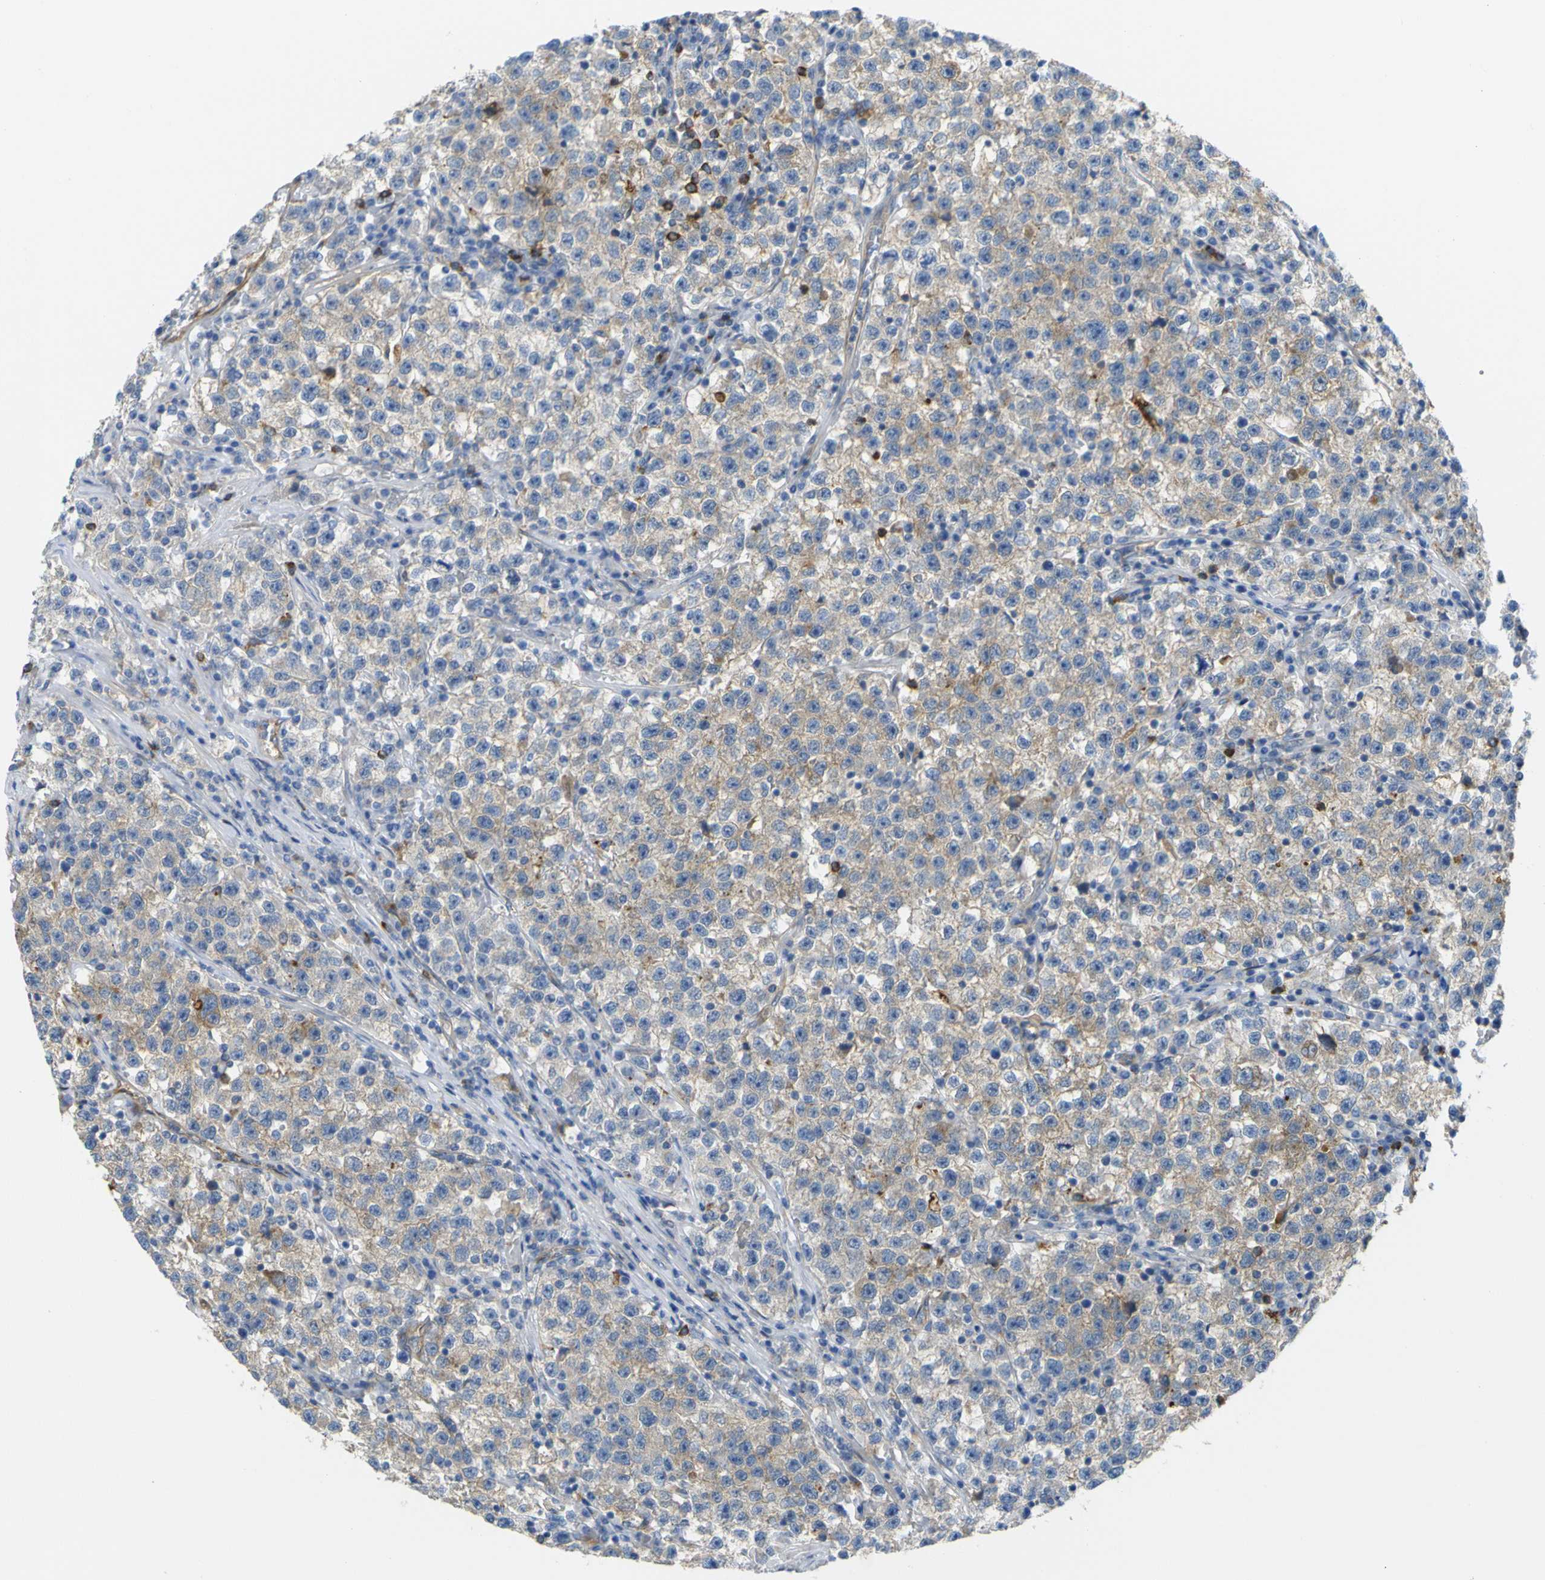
{"staining": {"intensity": "weak", "quantity": ">75%", "location": "cytoplasmic/membranous"}, "tissue": "testis cancer", "cell_type": "Tumor cells", "image_type": "cancer", "snomed": [{"axis": "morphology", "description": "Seminoma, NOS"}, {"axis": "topography", "description": "Testis"}], "caption": "An IHC histopathology image of neoplastic tissue is shown. Protein staining in brown shows weak cytoplasmic/membranous positivity in testis cancer (seminoma) within tumor cells.", "gene": "SYPL1", "patient": {"sex": "male", "age": 22}}